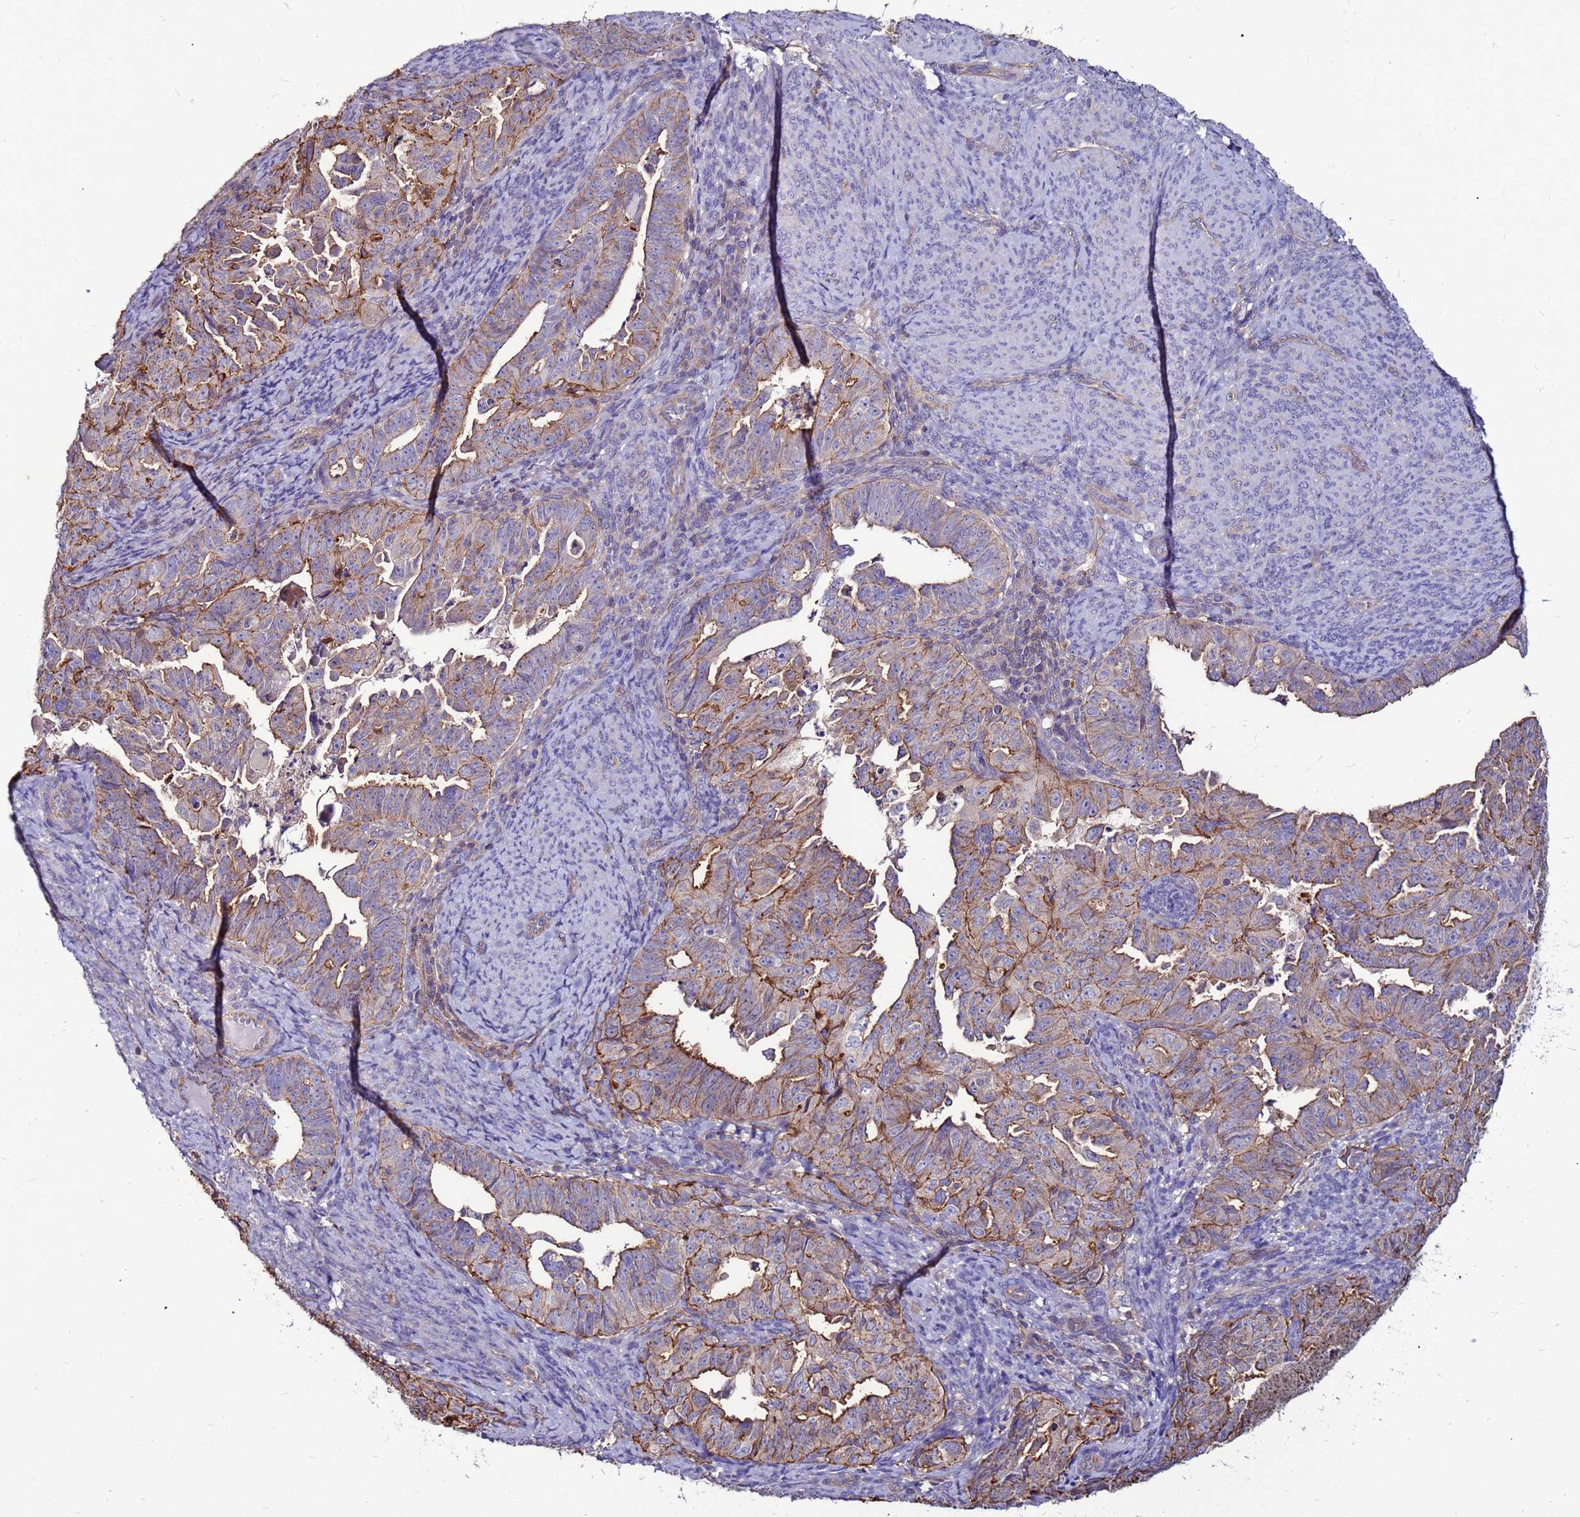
{"staining": {"intensity": "moderate", "quantity": "25%-75%", "location": "cytoplasmic/membranous"}, "tissue": "endometrial cancer", "cell_type": "Tumor cells", "image_type": "cancer", "snomed": [{"axis": "morphology", "description": "Adenocarcinoma, NOS"}, {"axis": "topography", "description": "Endometrium"}], "caption": "Moderate cytoplasmic/membranous expression is present in approximately 25%-75% of tumor cells in endometrial adenocarcinoma.", "gene": "NRN1L", "patient": {"sex": "female", "age": 65}}